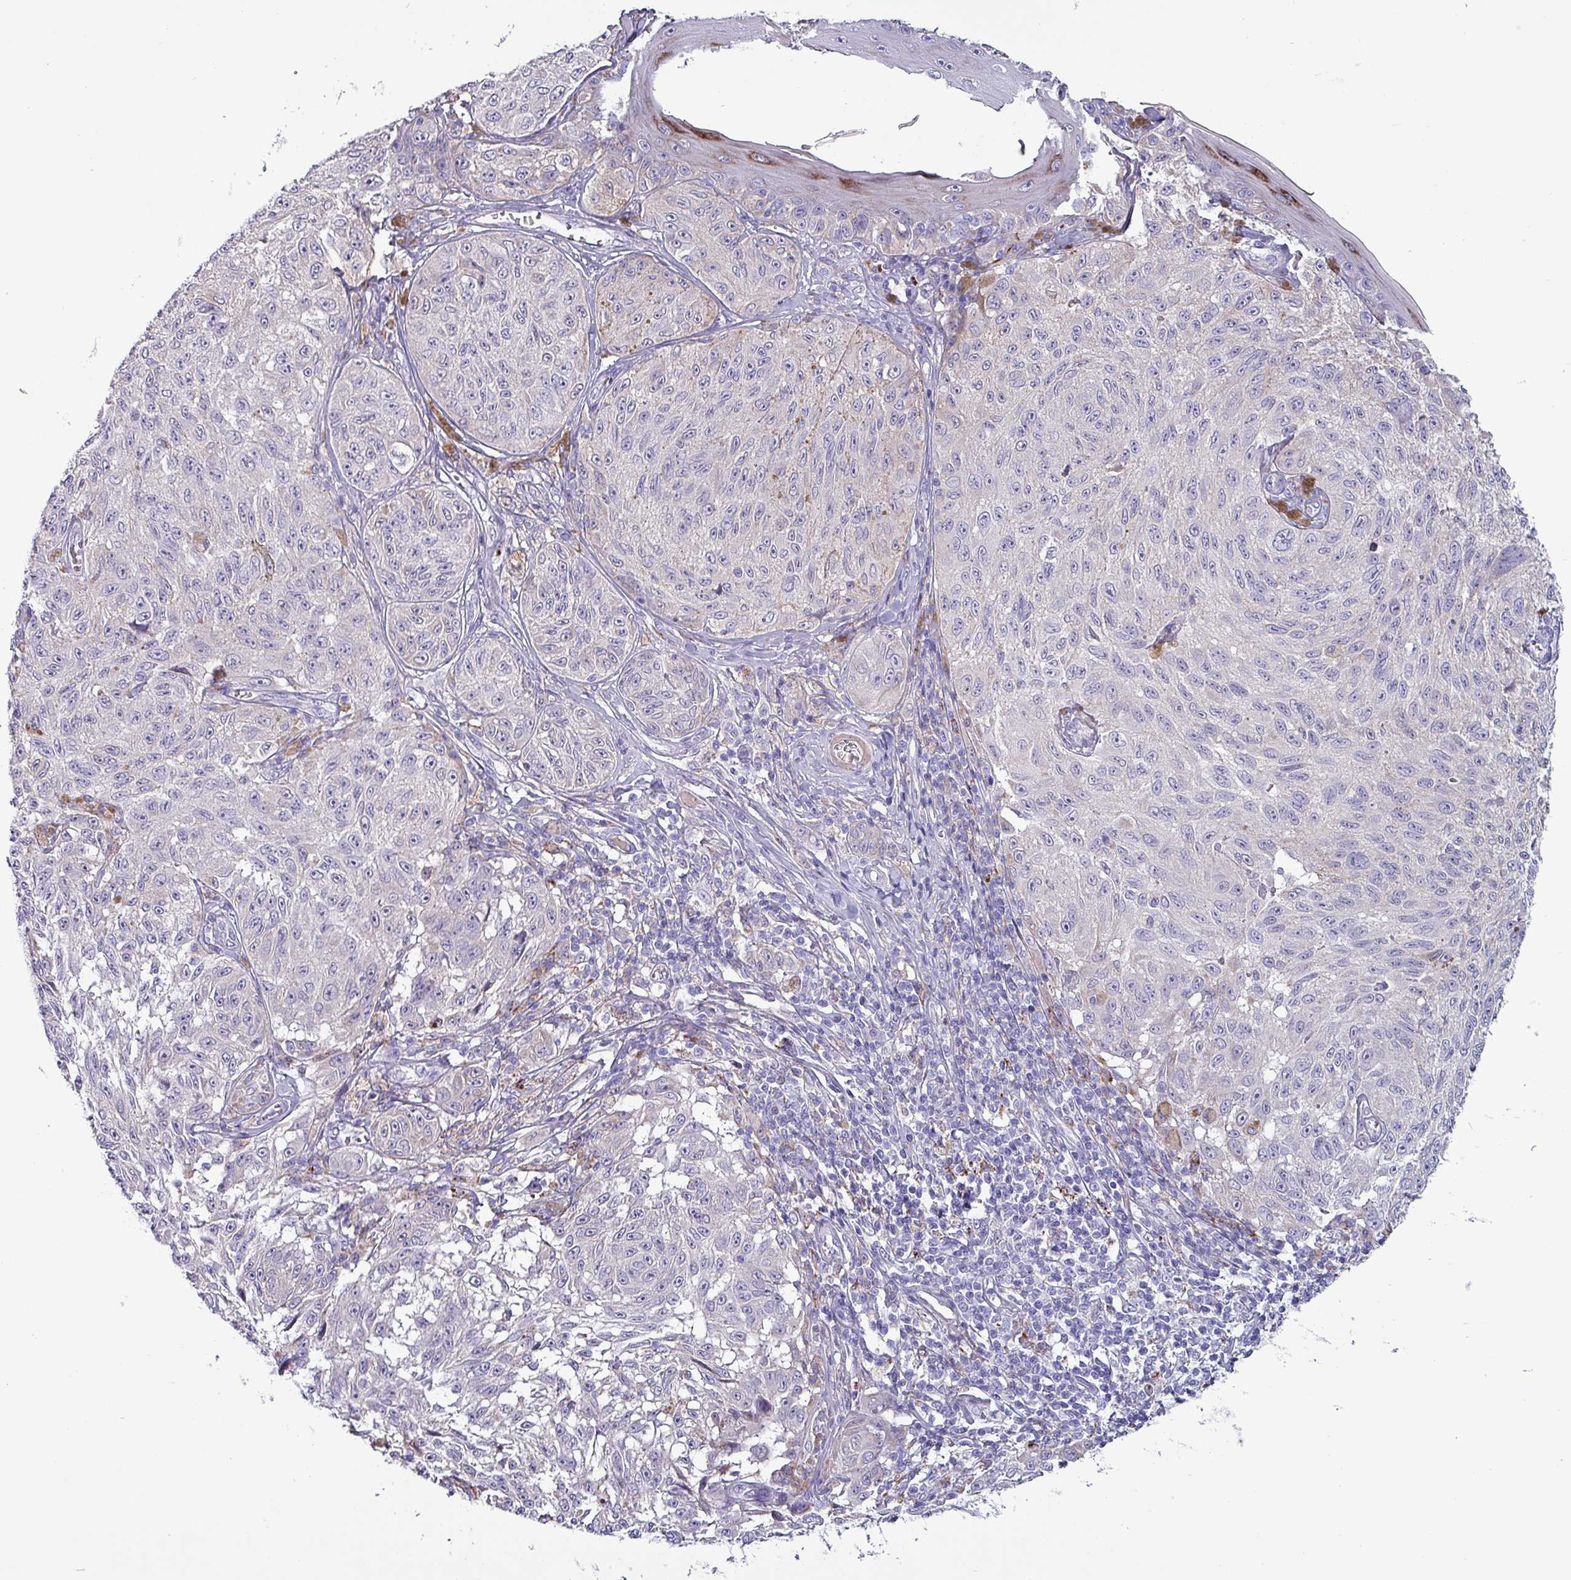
{"staining": {"intensity": "negative", "quantity": "none", "location": "none"}, "tissue": "melanoma", "cell_type": "Tumor cells", "image_type": "cancer", "snomed": [{"axis": "morphology", "description": "Malignant melanoma, NOS"}, {"axis": "topography", "description": "Skin"}], "caption": "Human melanoma stained for a protein using immunohistochemistry demonstrates no staining in tumor cells.", "gene": "HSD3B7", "patient": {"sex": "male", "age": 68}}